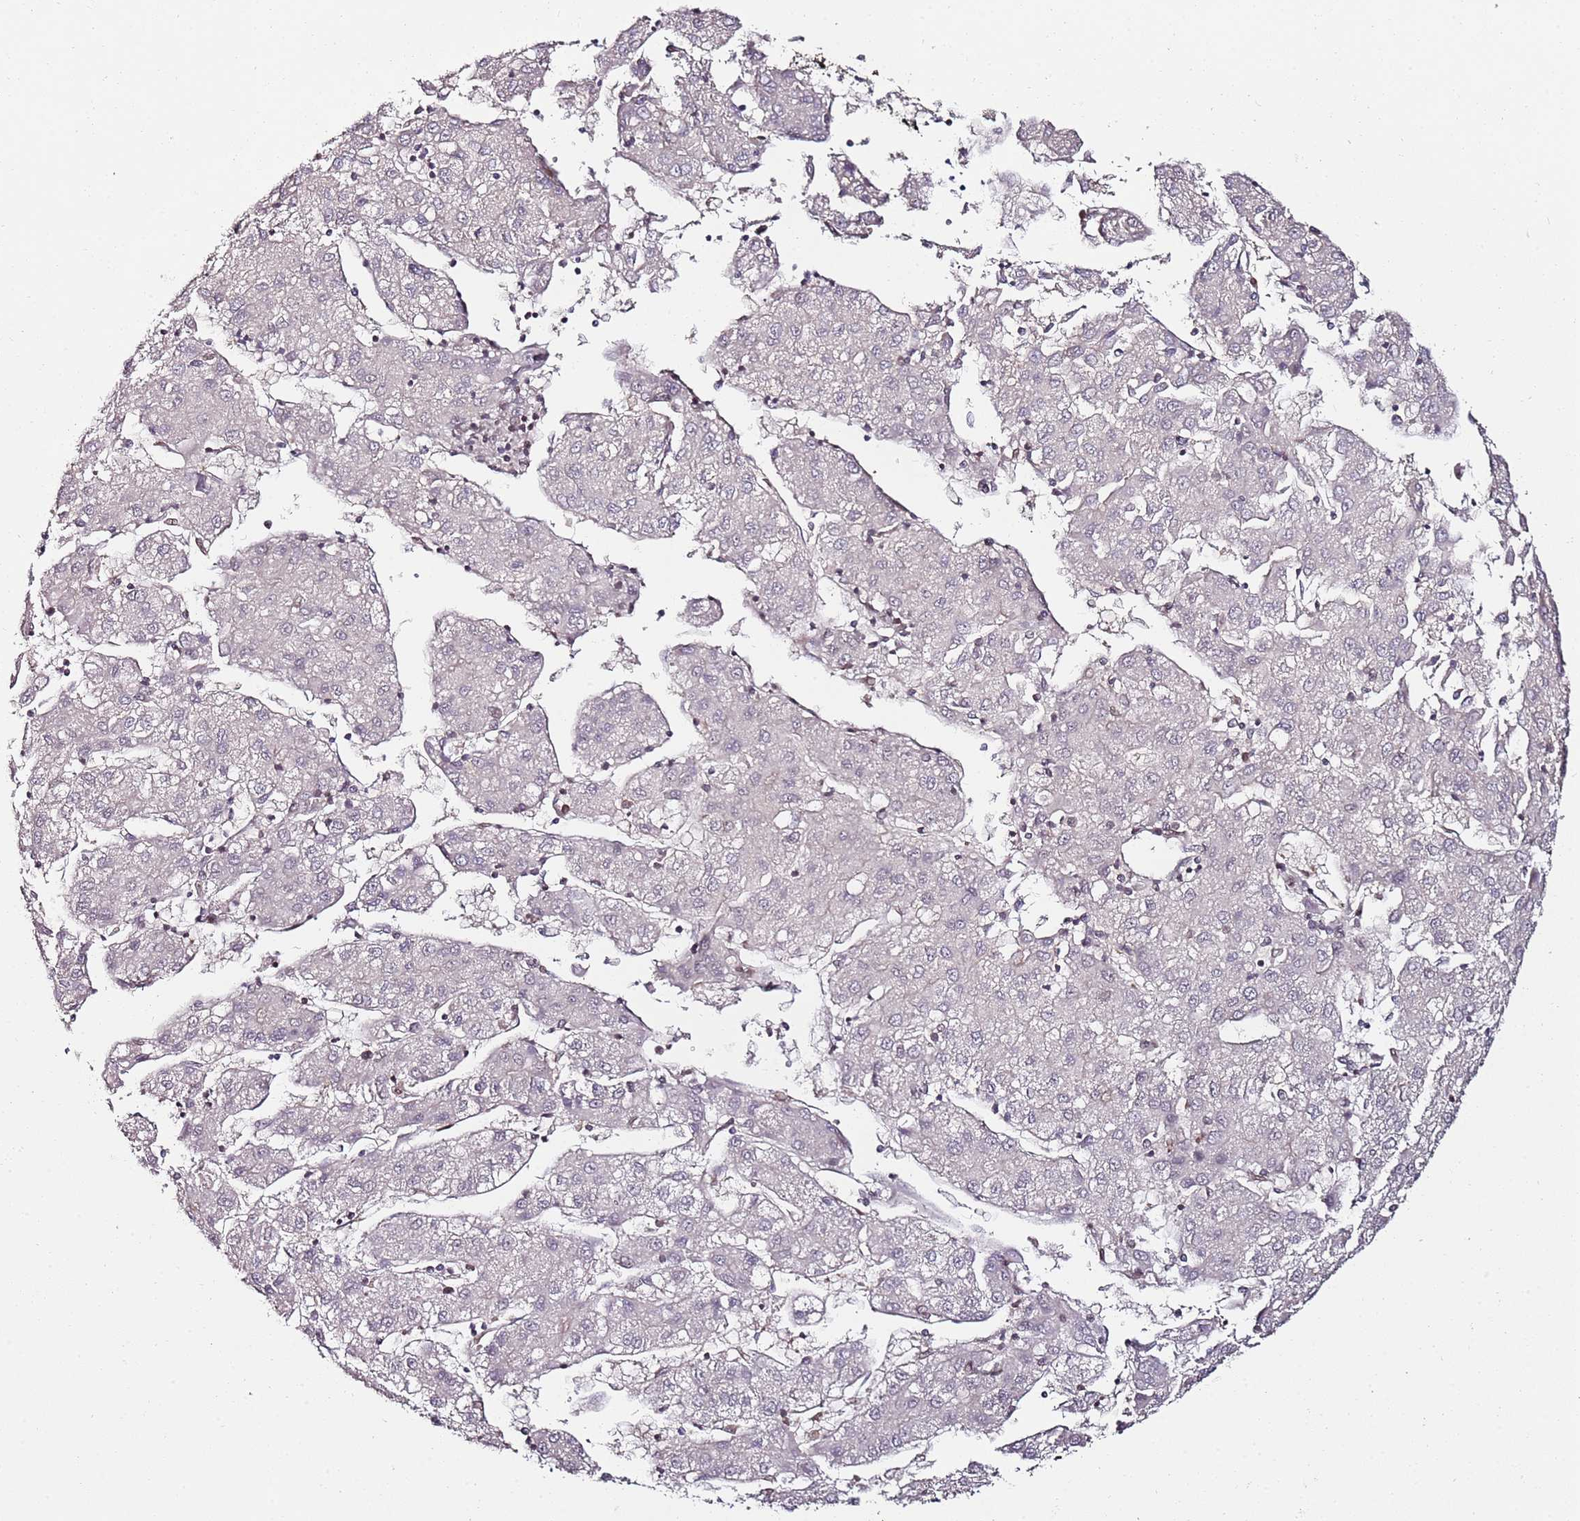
{"staining": {"intensity": "negative", "quantity": "none", "location": "none"}, "tissue": "liver cancer", "cell_type": "Tumor cells", "image_type": "cancer", "snomed": [{"axis": "morphology", "description": "Carcinoma, Hepatocellular, NOS"}, {"axis": "topography", "description": "Liver"}], "caption": "DAB (3,3'-diaminobenzidine) immunohistochemical staining of hepatocellular carcinoma (liver) exhibits no significant expression in tumor cells.", "gene": "DUSP28", "patient": {"sex": "male", "age": 72}}